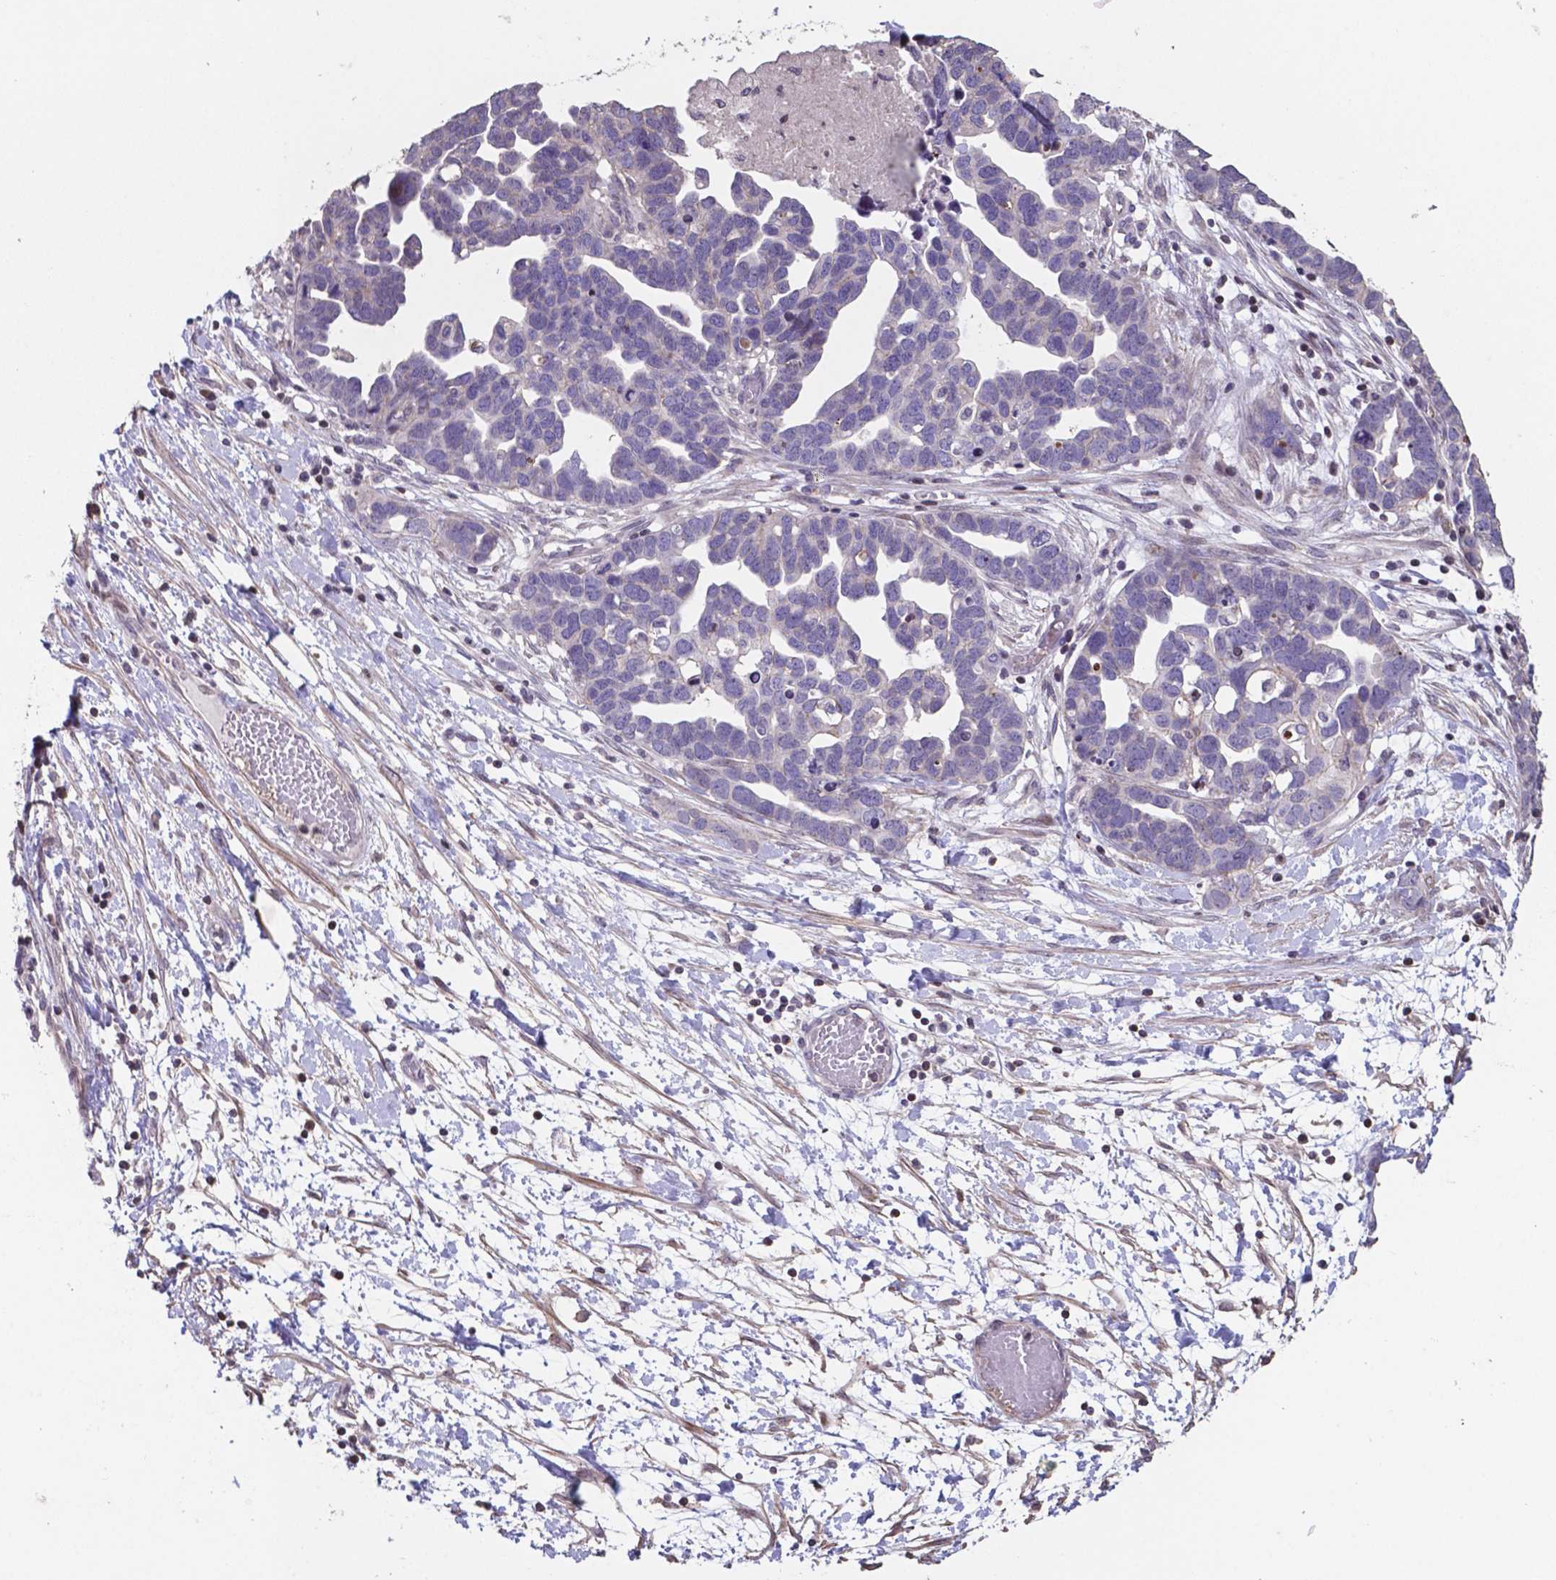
{"staining": {"intensity": "negative", "quantity": "none", "location": "none"}, "tissue": "ovarian cancer", "cell_type": "Tumor cells", "image_type": "cancer", "snomed": [{"axis": "morphology", "description": "Cystadenocarcinoma, serous, NOS"}, {"axis": "topography", "description": "Ovary"}], "caption": "Tumor cells are negative for protein expression in human ovarian serous cystadenocarcinoma.", "gene": "MLC1", "patient": {"sex": "female", "age": 54}}